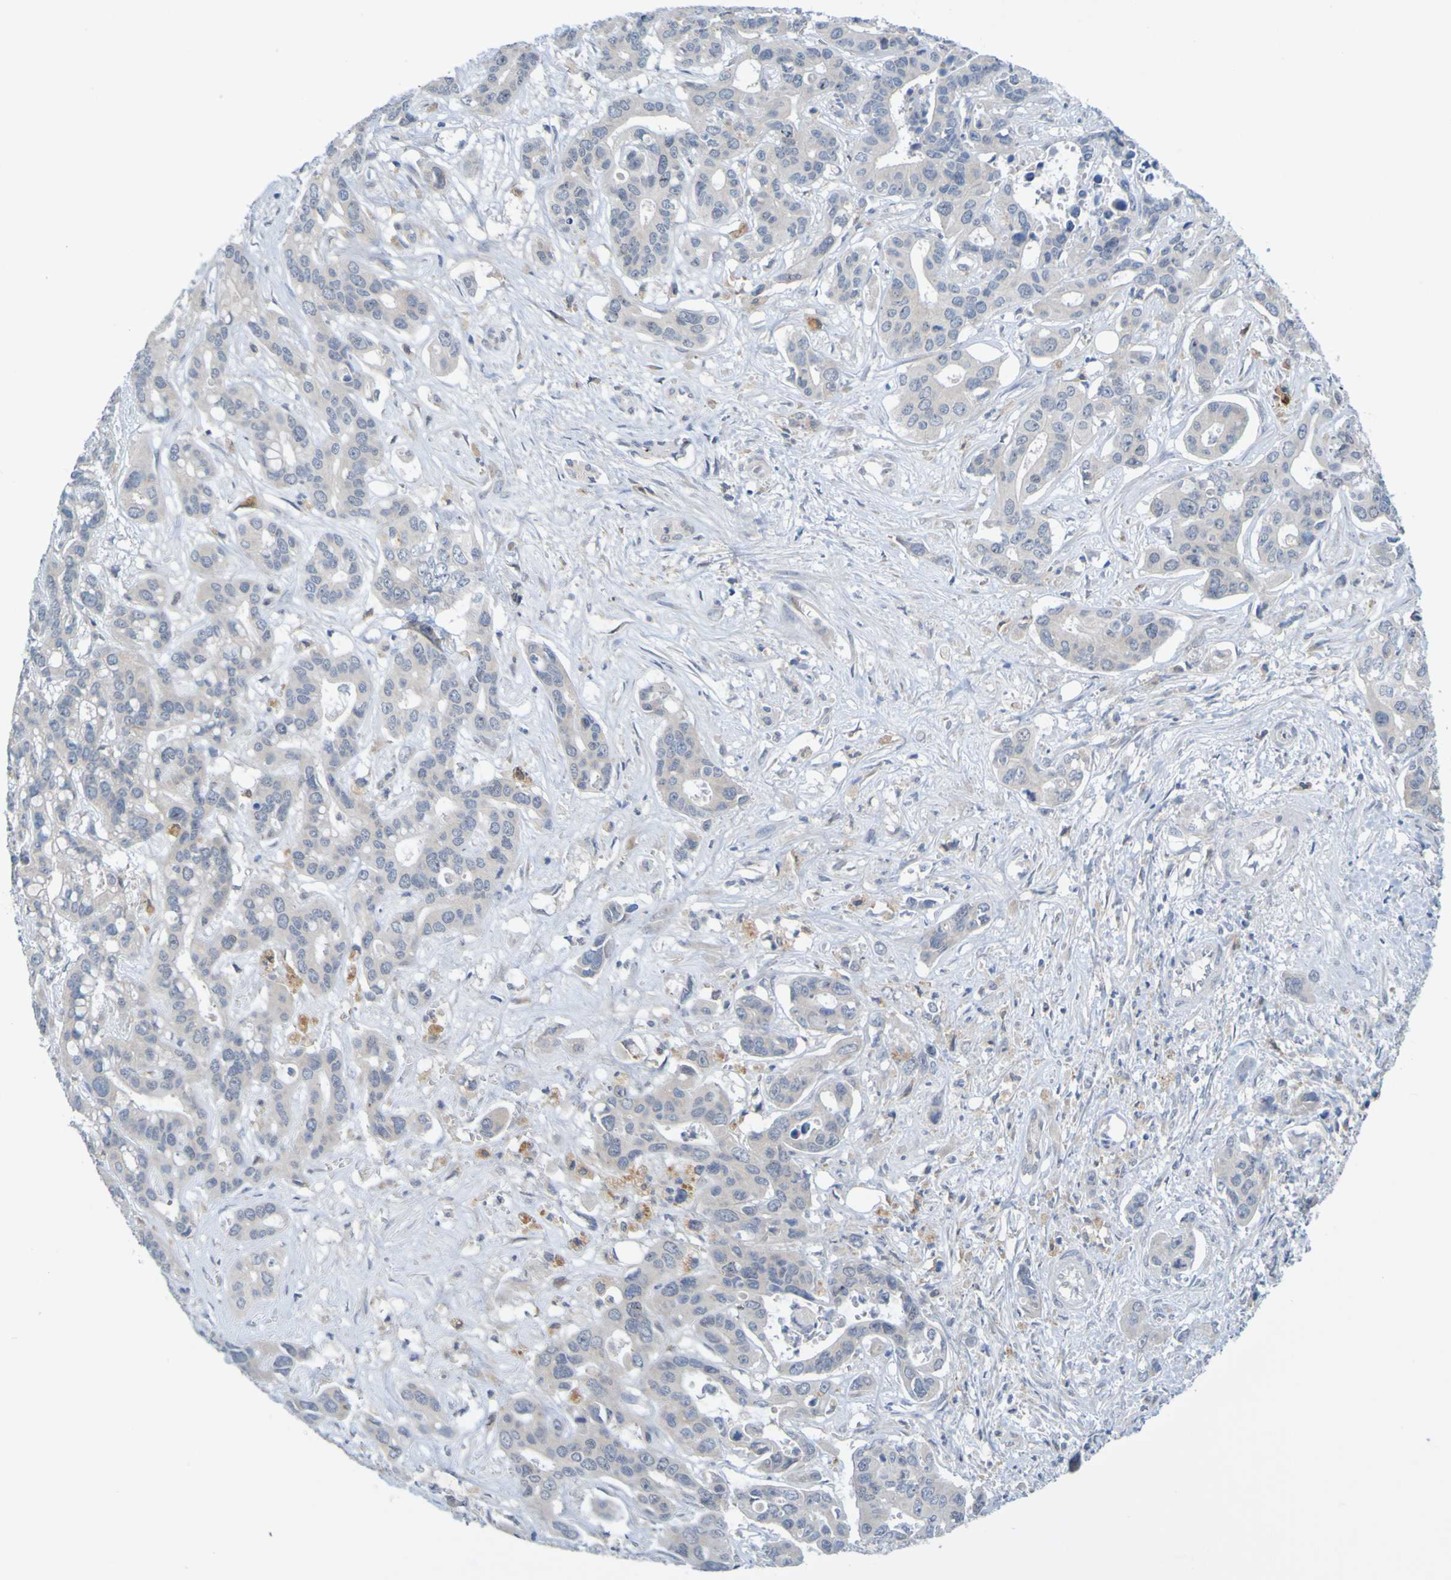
{"staining": {"intensity": "weak", "quantity": "<25%", "location": "cytoplasmic/membranous"}, "tissue": "liver cancer", "cell_type": "Tumor cells", "image_type": "cancer", "snomed": [{"axis": "morphology", "description": "Cholangiocarcinoma"}, {"axis": "topography", "description": "Liver"}], "caption": "Tumor cells are negative for brown protein staining in liver cancer (cholangiocarcinoma). (Stains: DAB immunohistochemistry (IHC) with hematoxylin counter stain, Microscopy: brightfield microscopy at high magnification).", "gene": "LILRB5", "patient": {"sex": "female", "age": 65}}